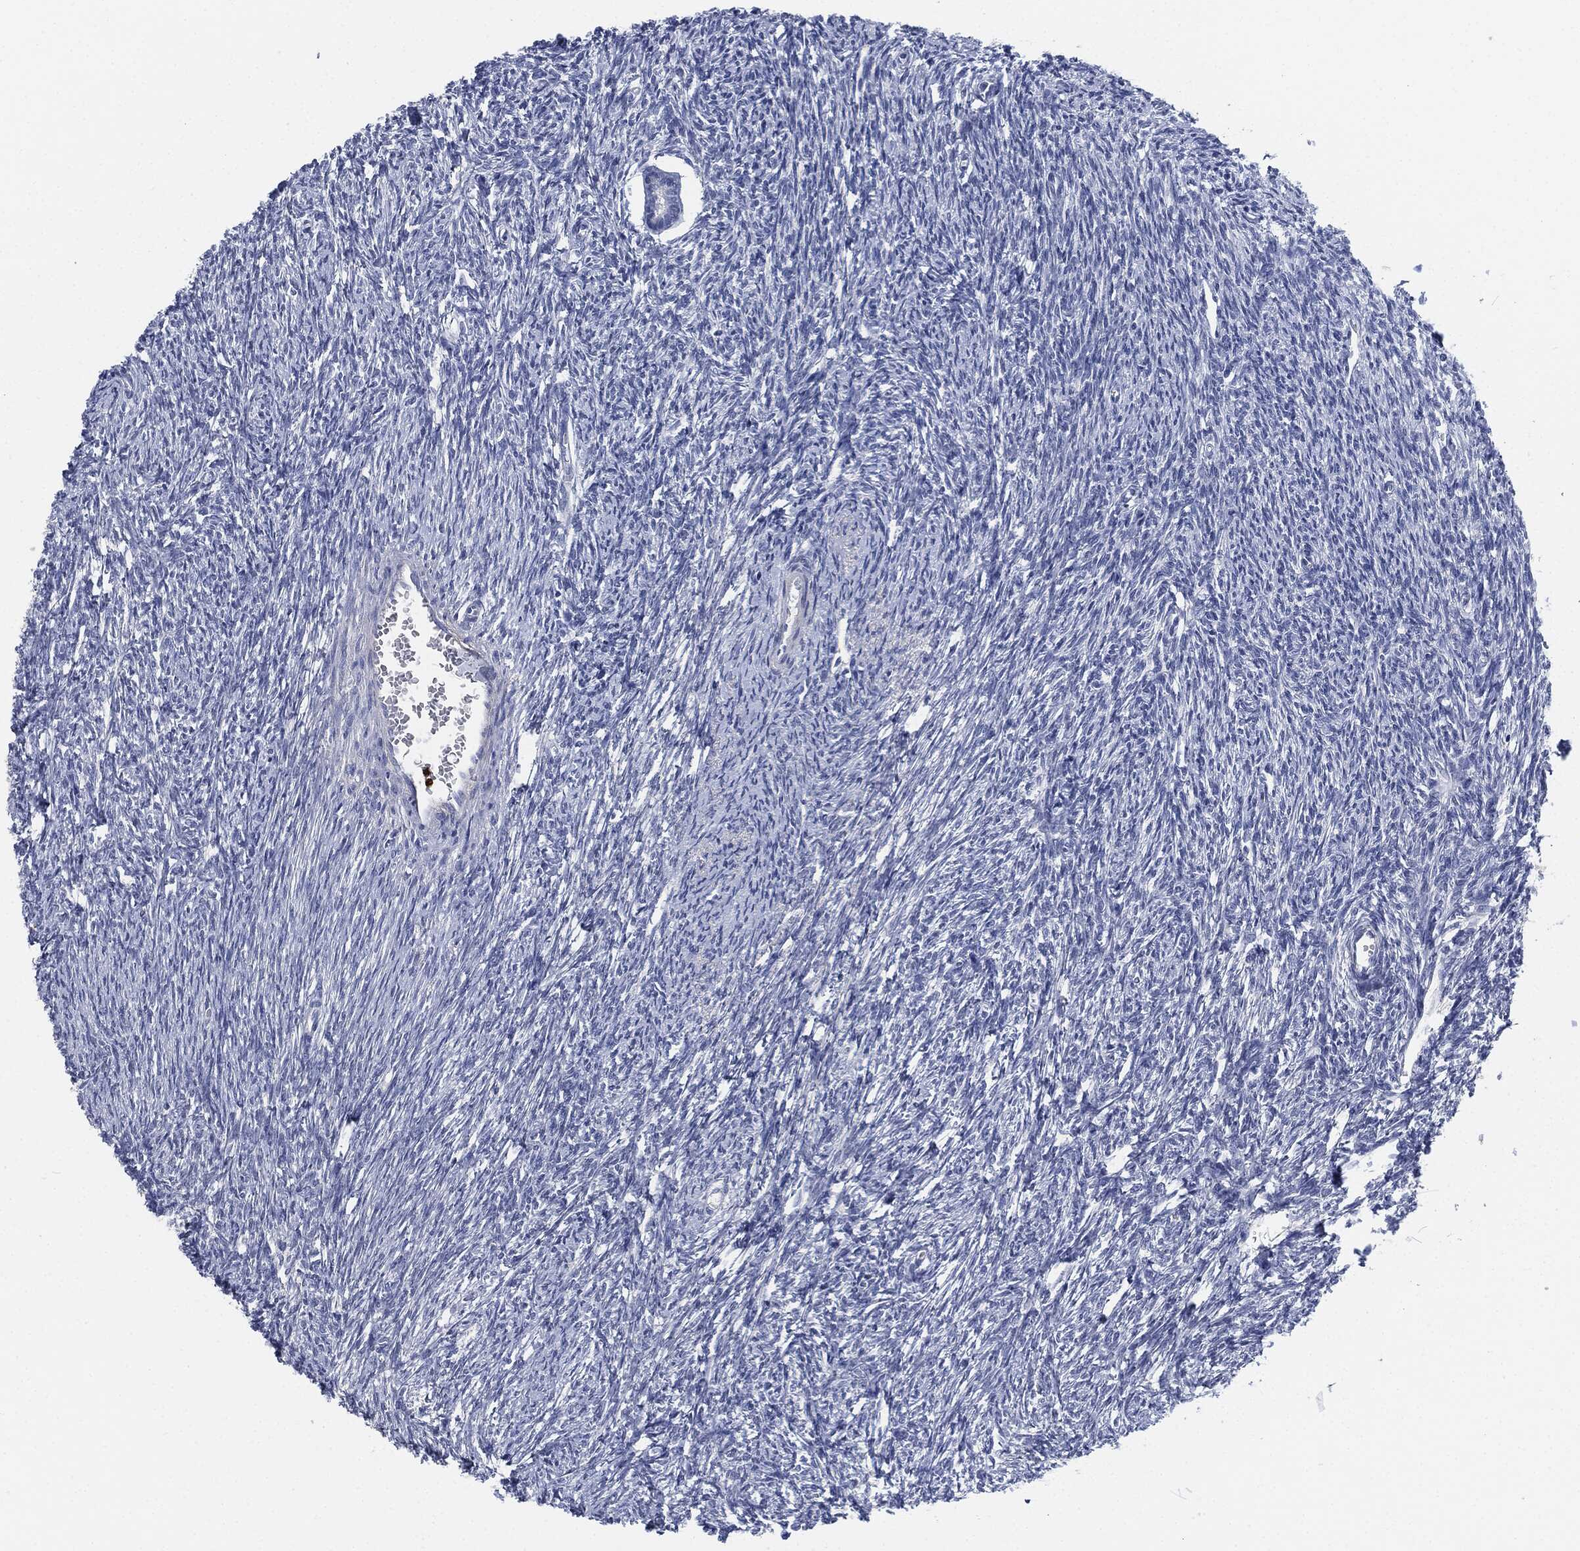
{"staining": {"intensity": "negative", "quantity": "none", "location": "none"}, "tissue": "ovary", "cell_type": "Follicle cells", "image_type": "normal", "snomed": [{"axis": "morphology", "description": "Normal tissue, NOS"}, {"axis": "topography", "description": "Fallopian tube"}, {"axis": "topography", "description": "Ovary"}], "caption": "An immunohistochemistry image of unremarkable ovary is shown. There is no staining in follicle cells of ovary.", "gene": "MPO", "patient": {"sex": "female", "age": 33}}